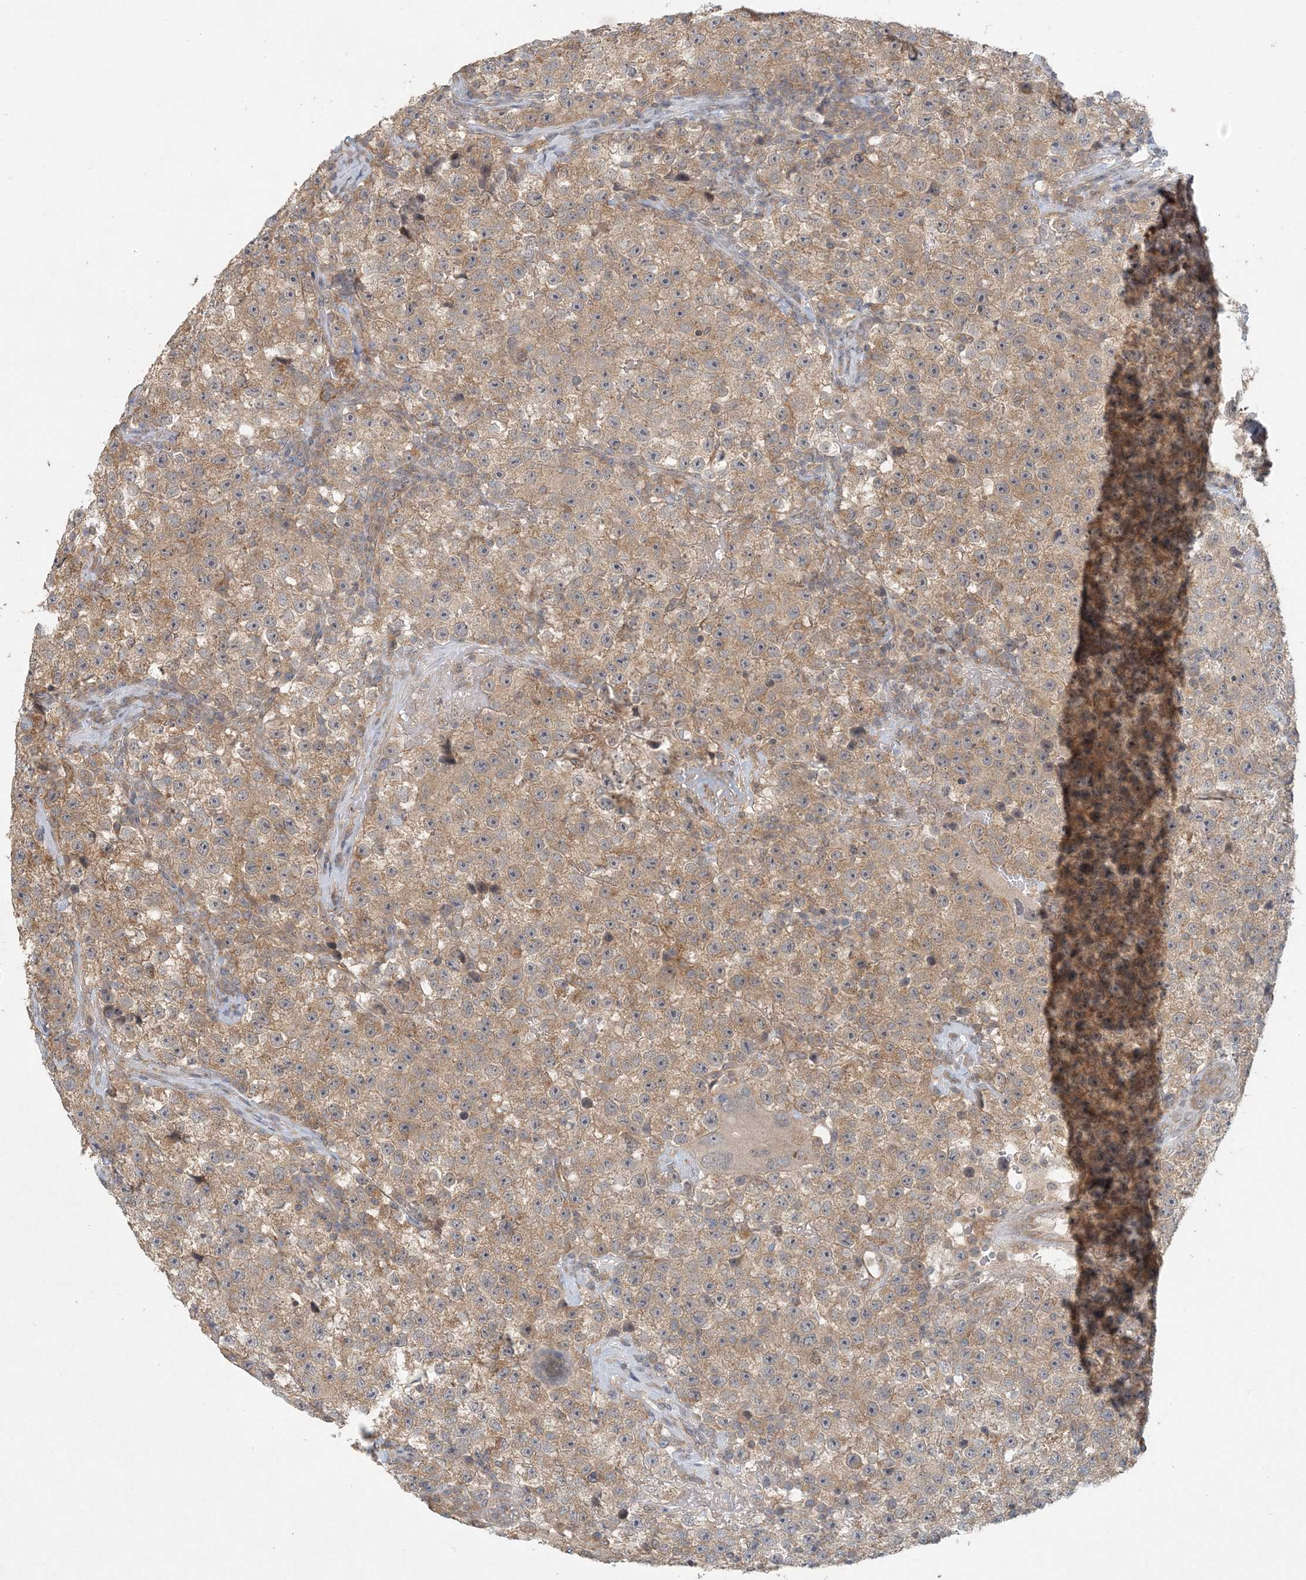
{"staining": {"intensity": "moderate", "quantity": ">75%", "location": "cytoplasmic/membranous"}, "tissue": "testis cancer", "cell_type": "Tumor cells", "image_type": "cancer", "snomed": [{"axis": "morphology", "description": "Seminoma, NOS"}, {"axis": "topography", "description": "Testis"}], "caption": "Approximately >75% of tumor cells in testis cancer (seminoma) display moderate cytoplasmic/membranous protein positivity as visualized by brown immunohistochemical staining.", "gene": "OBI1", "patient": {"sex": "male", "age": 22}}